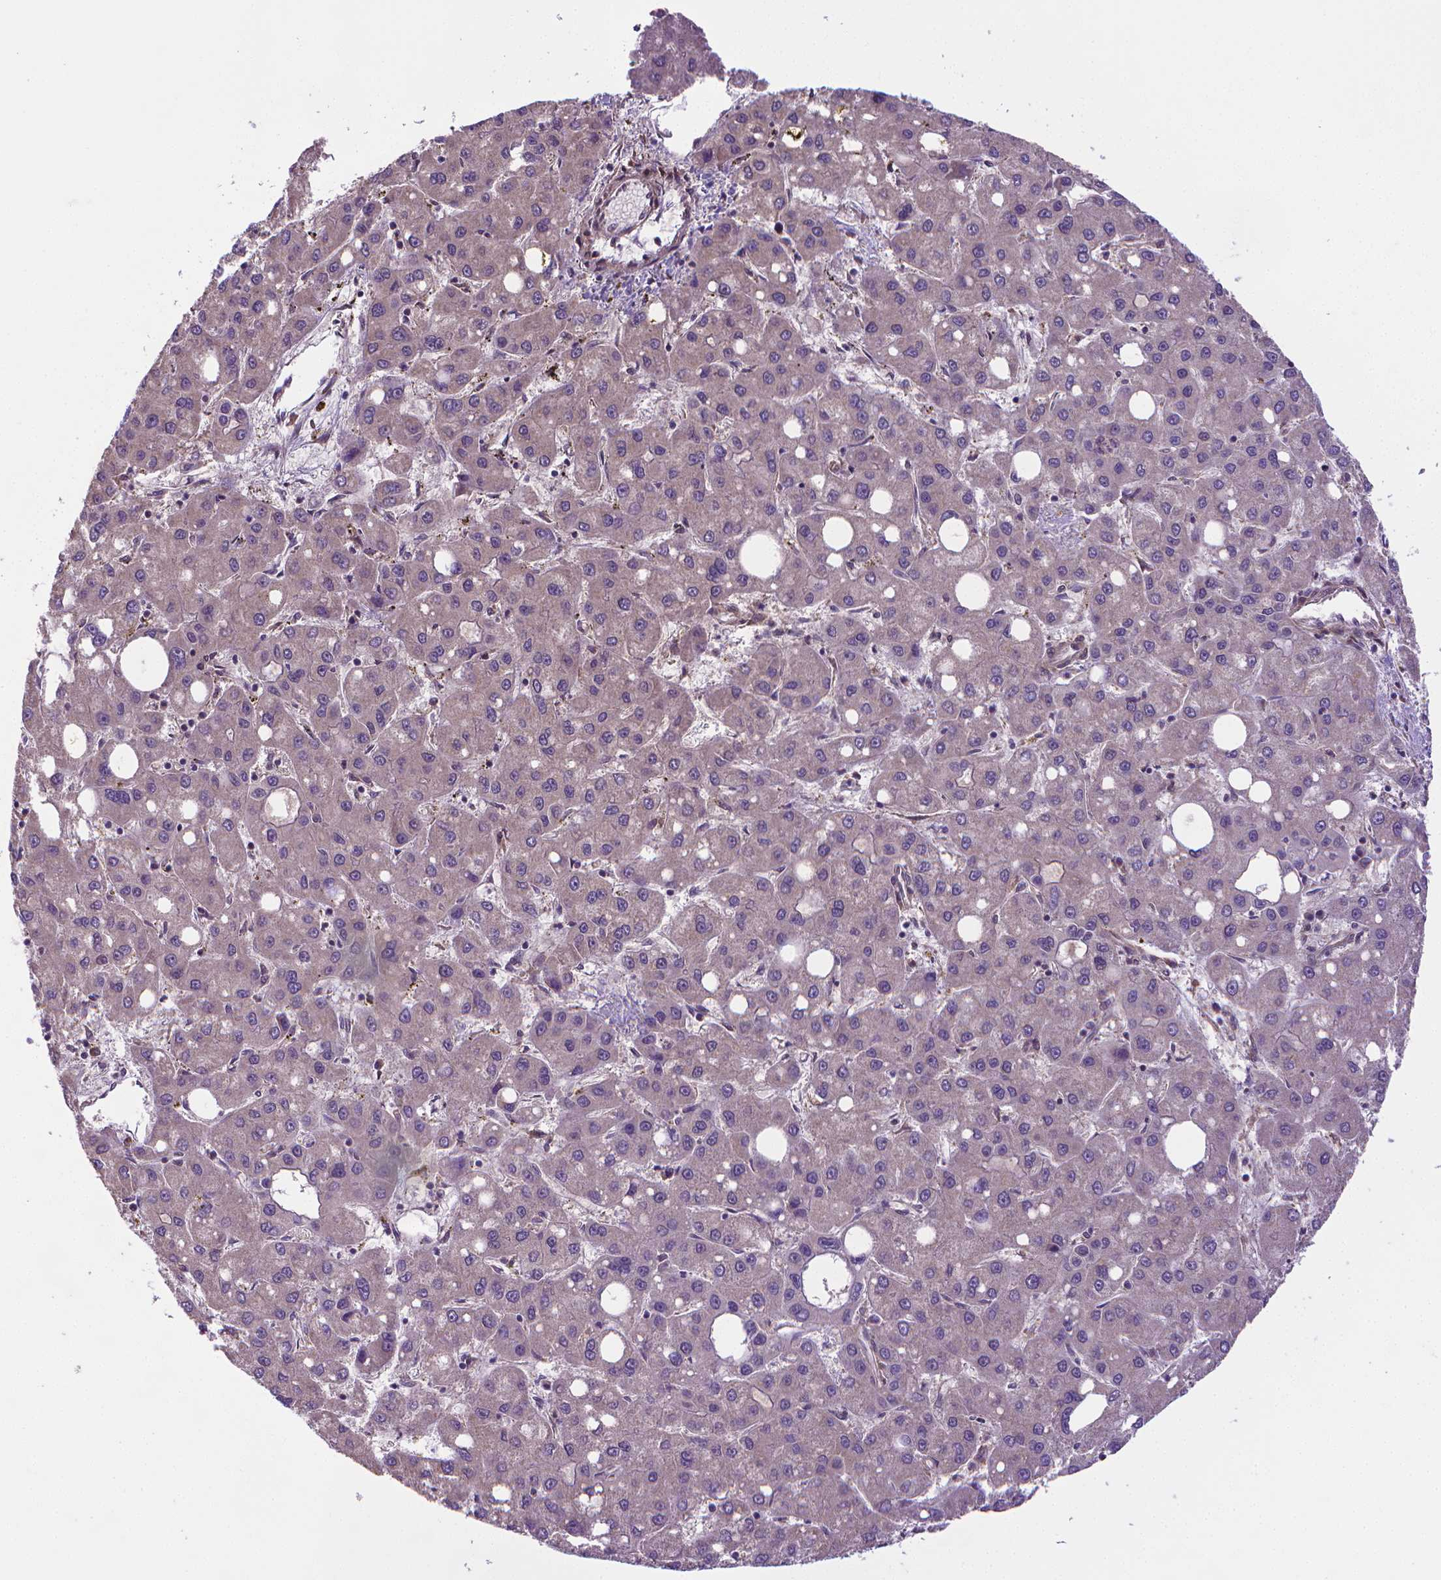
{"staining": {"intensity": "negative", "quantity": "none", "location": "none"}, "tissue": "liver cancer", "cell_type": "Tumor cells", "image_type": "cancer", "snomed": [{"axis": "morphology", "description": "Carcinoma, Hepatocellular, NOS"}, {"axis": "topography", "description": "Liver"}], "caption": "This photomicrograph is of liver hepatocellular carcinoma stained with immunohistochemistry to label a protein in brown with the nuclei are counter-stained blue. There is no positivity in tumor cells.", "gene": "GPR63", "patient": {"sex": "male", "age": 73}}